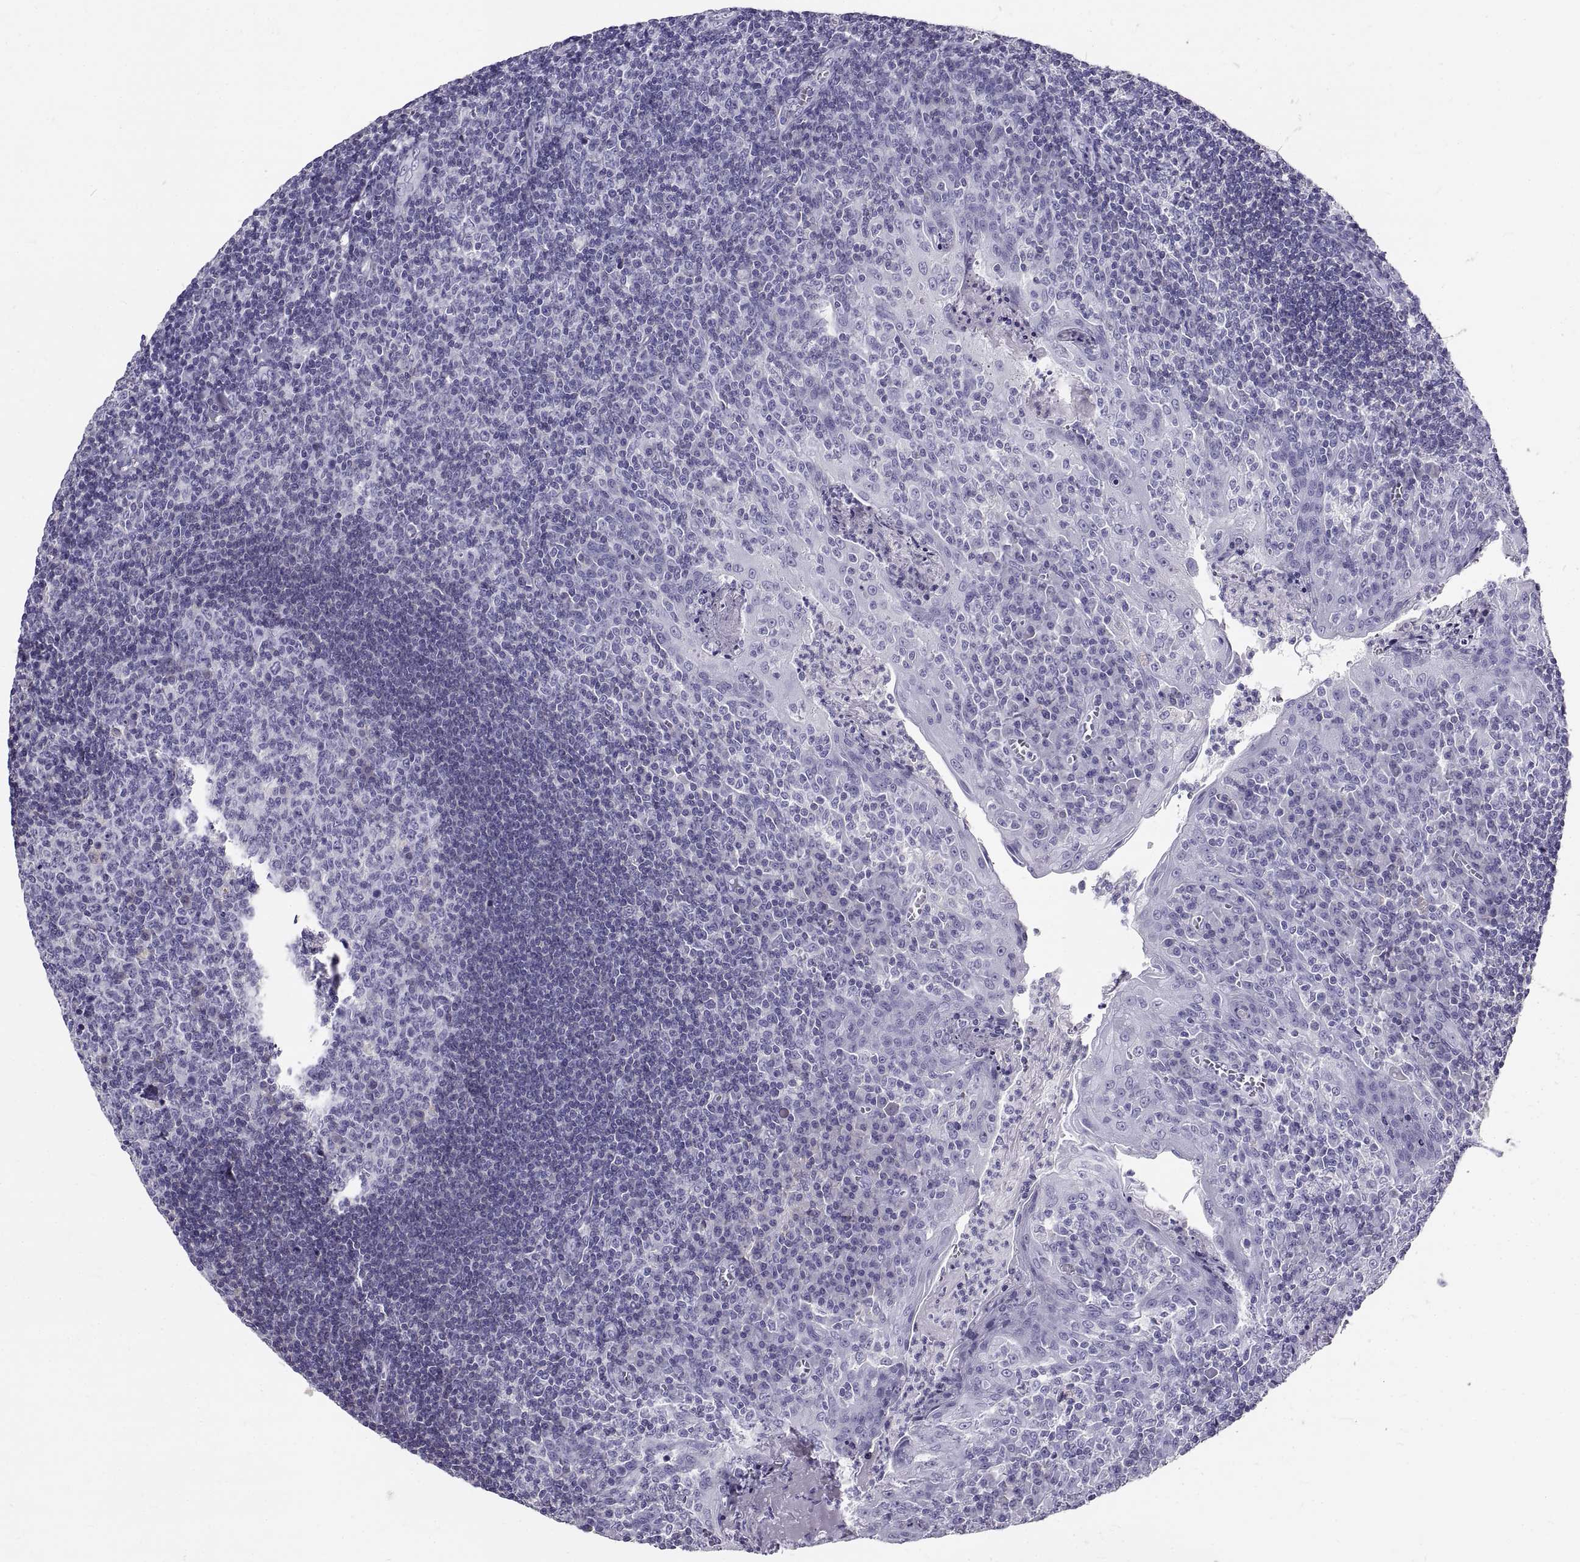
{"staining": {"intensity": "negative", "quantity": "none", "location": "none"}, "tissue": "tonsil", "cell_type": "Germinal center cells", "image_type": "normal", "snomed": [{"axis": "morphology", "description": "Normal tissue, NOS"}, {"axis": "topography", "description": "Tonsil"}], "caption": "High power microscopy image of an IHC micrograph of unremarkable tonsil, revealing no significant staining in germinal center cells.", "gene": "GNG12", "patient": {"sex": "female", "age": 12}}